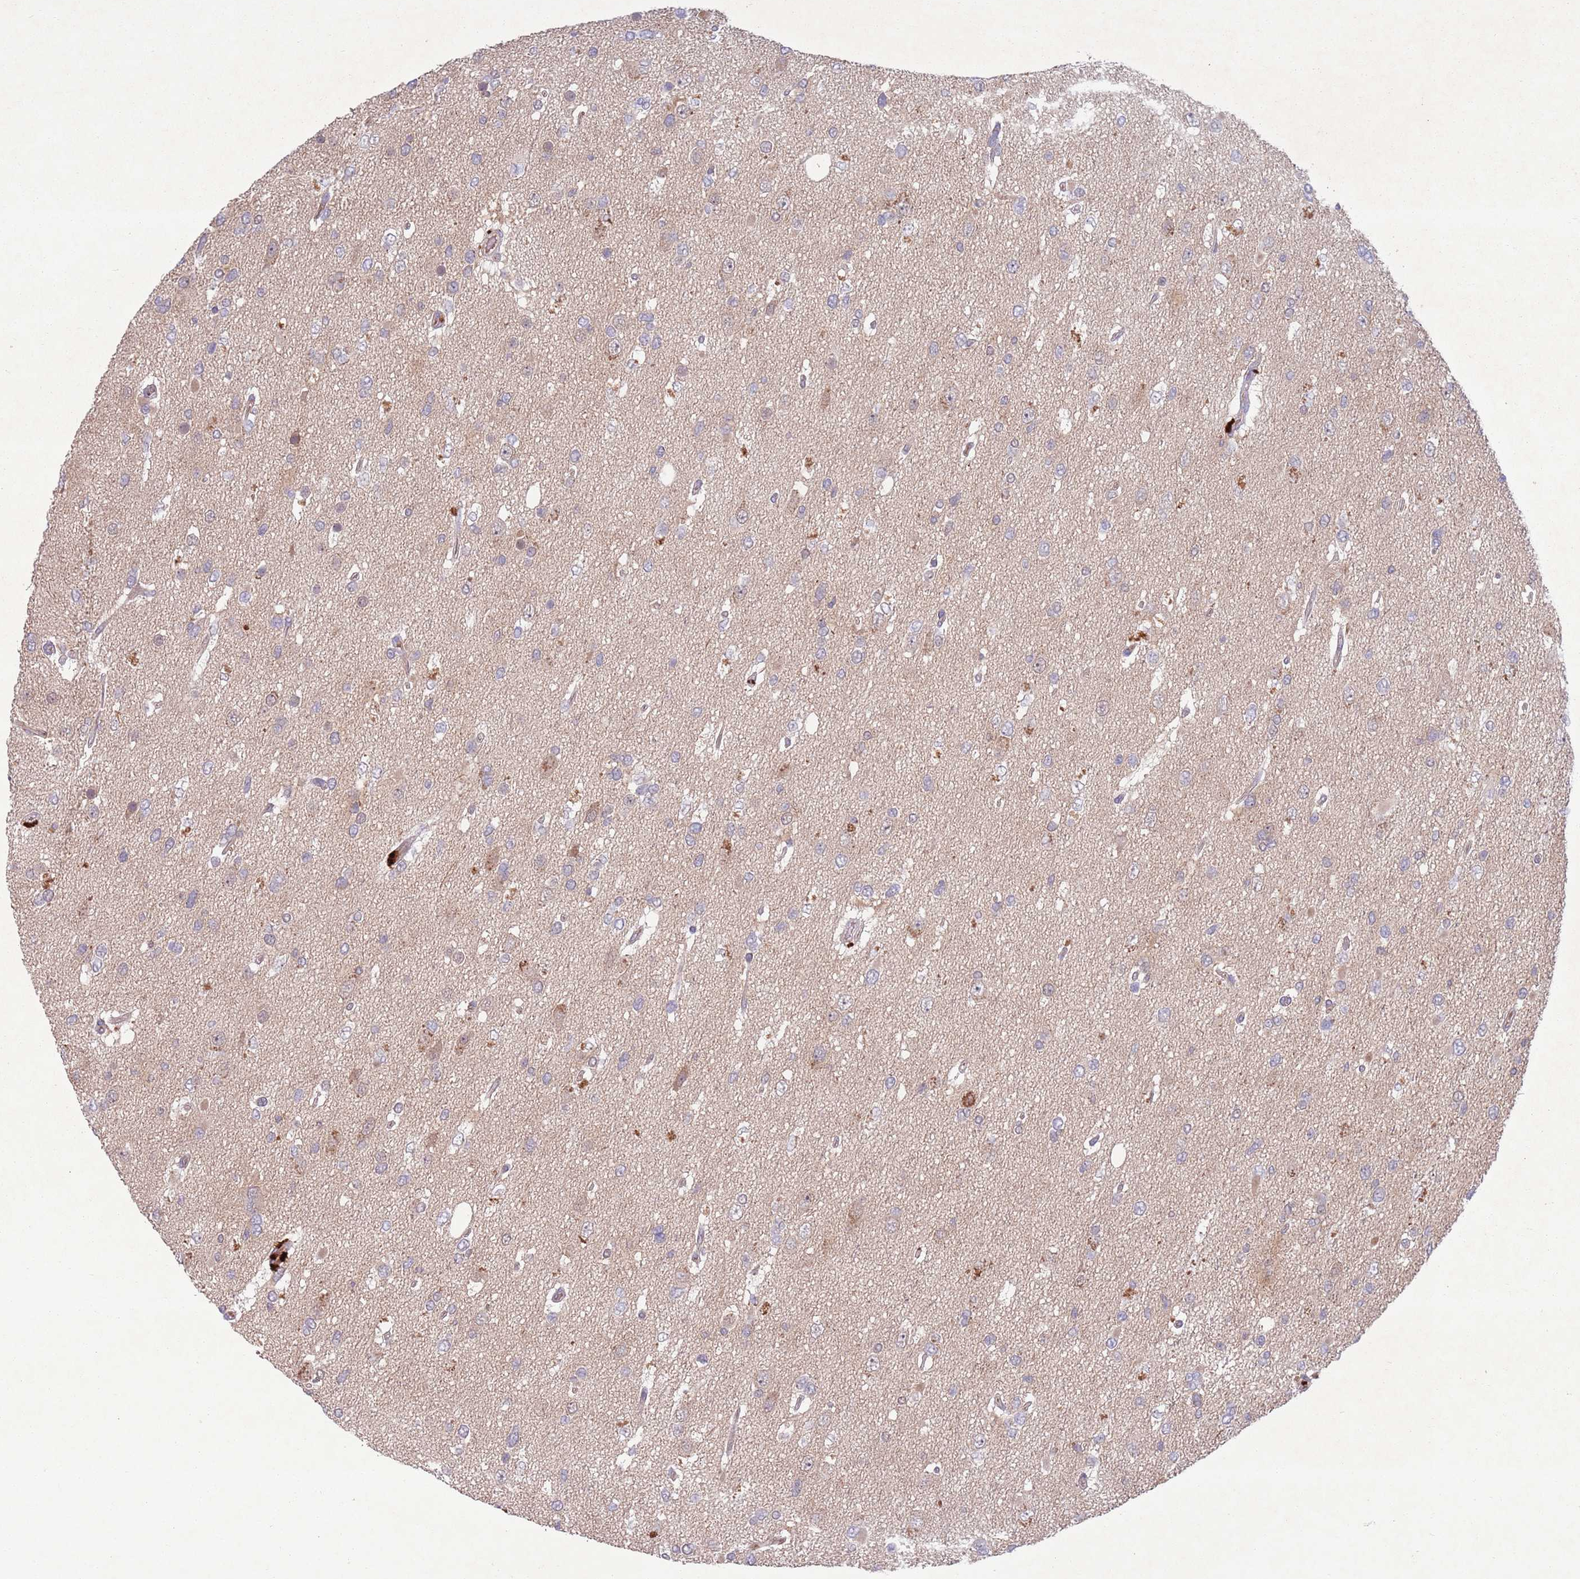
{"staining": {"intensity": "weak", "quantity": "<25%", "location": "cytoplasmic/membranous"}, "tissue": "glioma", "cell_type": "Tumor cells", "image_type": "cancer", "snomed": [{"axis": "morphology", "description": "Glioma, malignant, High grade"}, {"axis": "topography", "description": "Brain"}], "caption": "Human glioma stained for a protein using immunohistochemistry (IHC) exhibits no positivity in tumor cells.", "gene": "TYW1", "patient": {"sex": "male", "age": 53}}